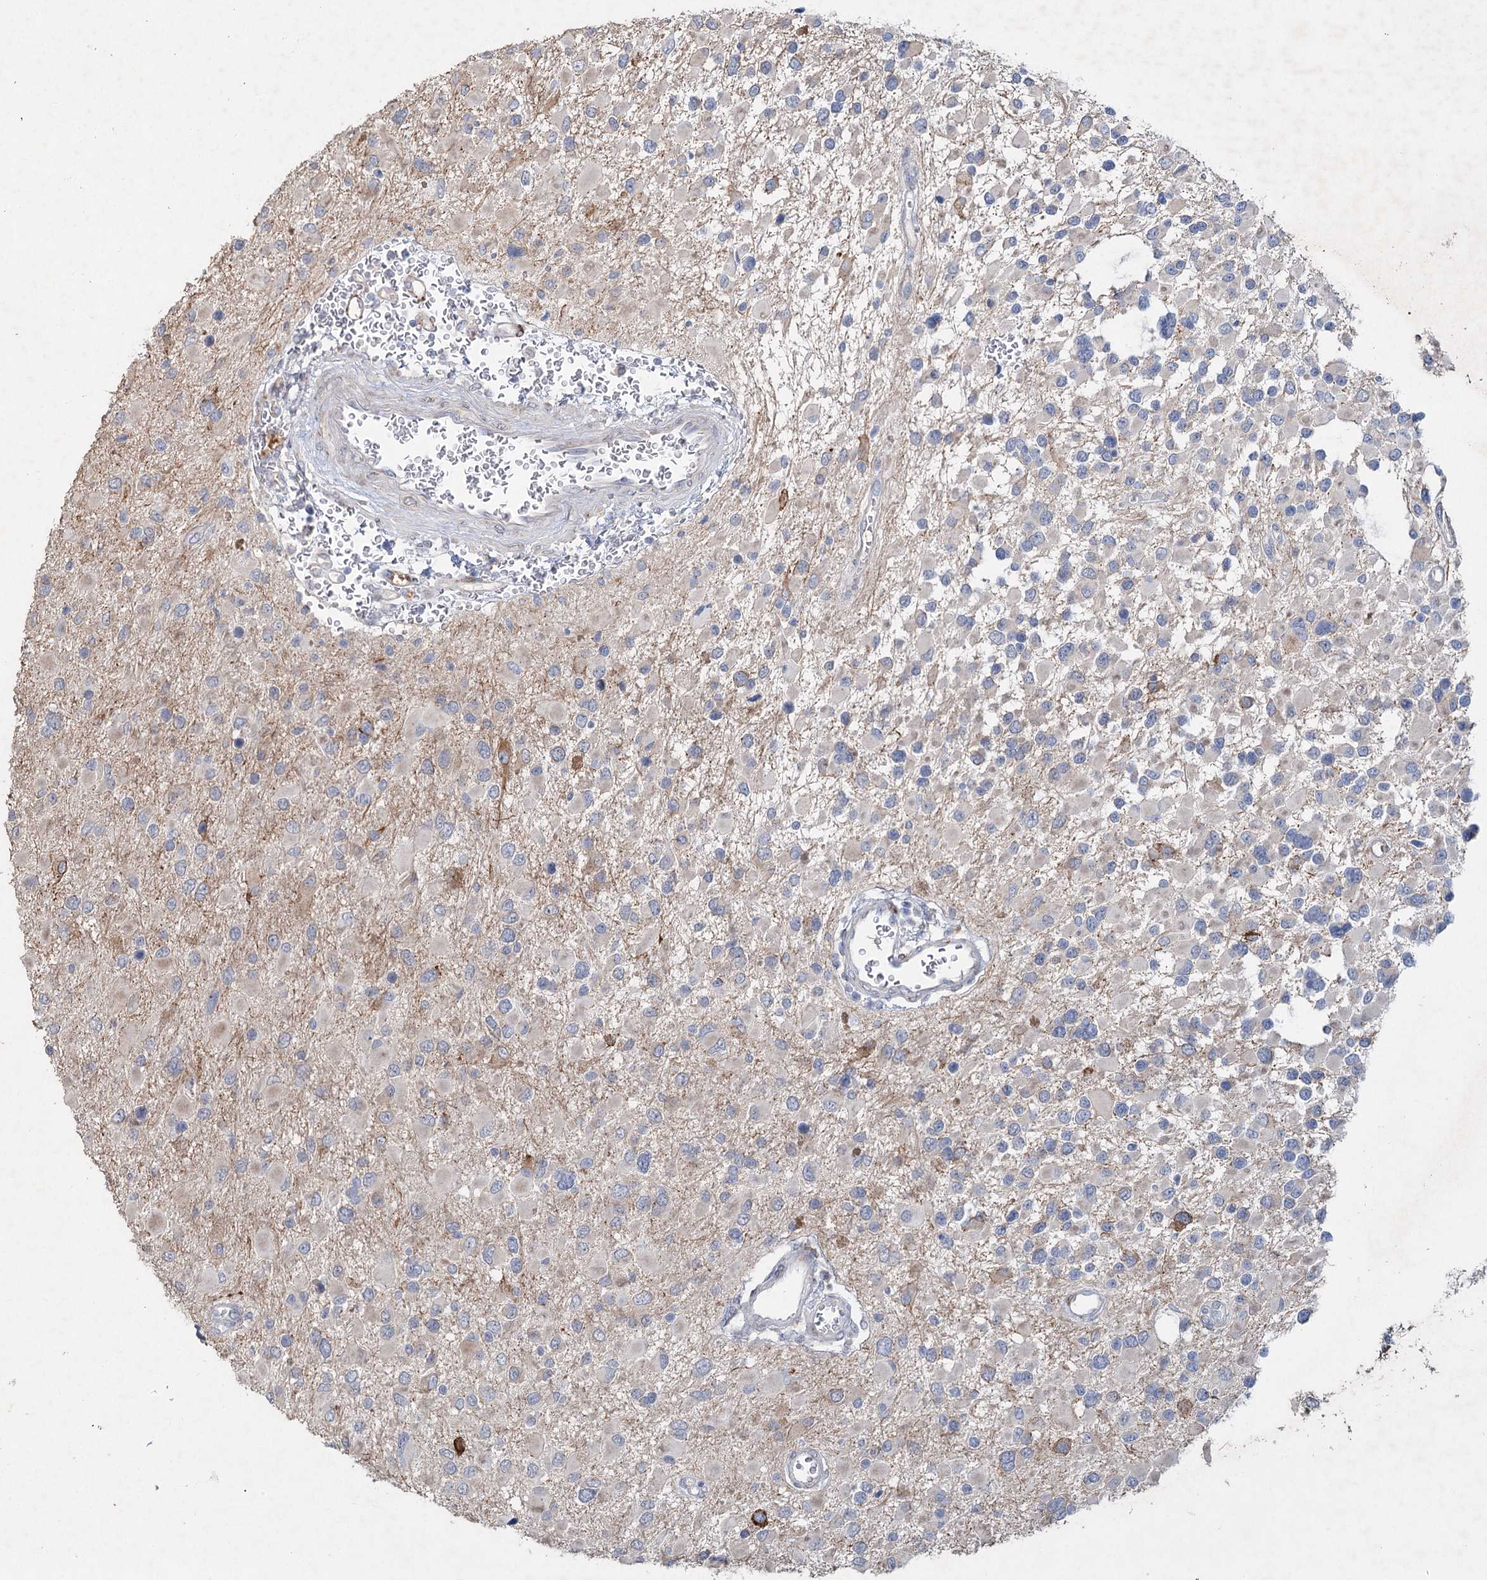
{"staining": {"intensity": "moderate", "quantity": "<25%", "location": "cytoplasmic/membranous"}, "tissue": "glioma", "cell_type": "Tumor cells", "image_type": "cancer", "snomed": [{"axis": "morphology", "description": "Glioma, malignant, High grade"}, {"axis": "topography", "description": "Brain"}], "caption": "A photomicrograph of human malignant glioma (high-grade) stained for a protein shows moderate cytoplasmic/membranous brown staining in tumor cells.", "gene": "RFX6", "patient": {"sex": "male", "age": 53}}